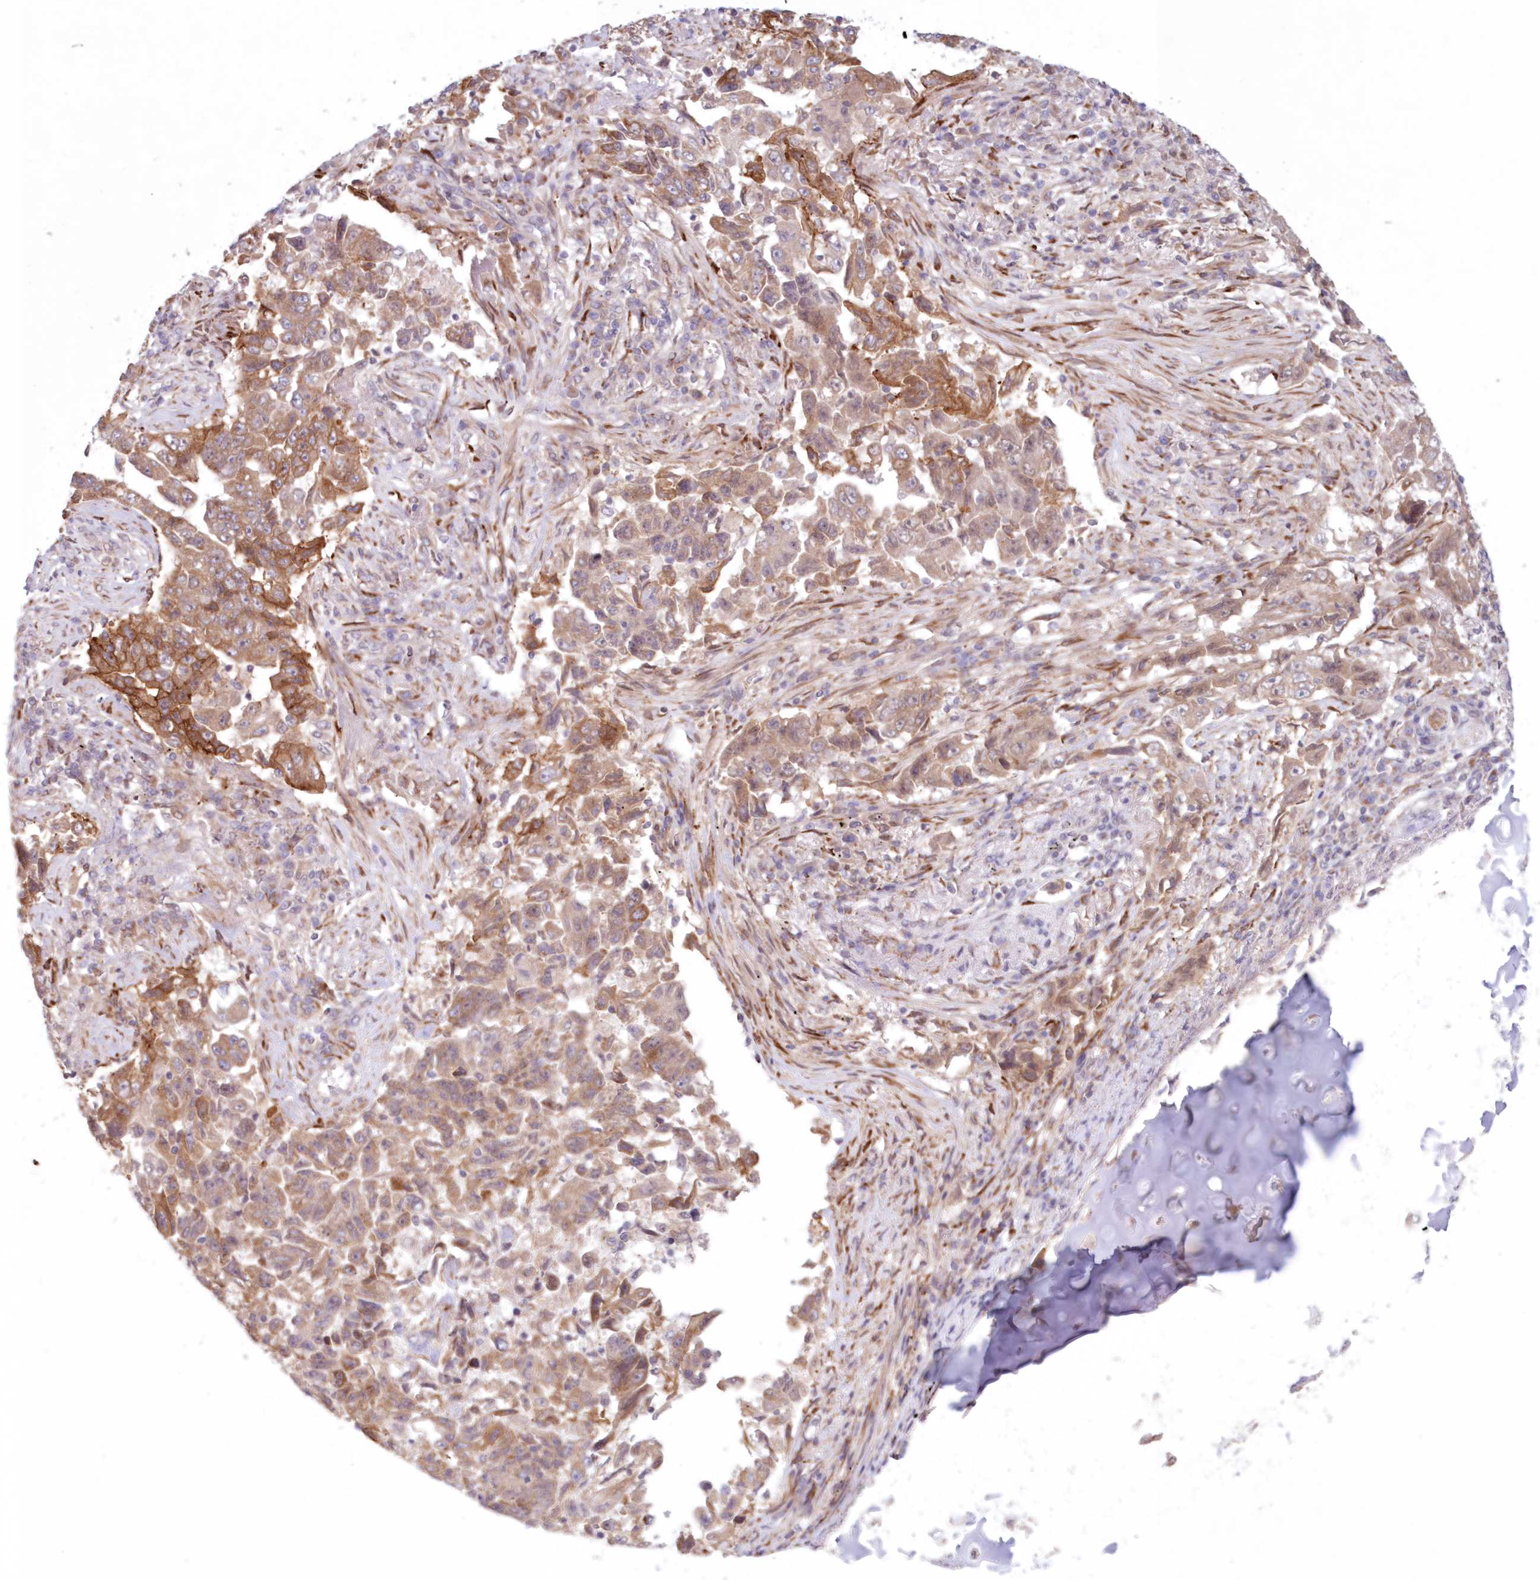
{"staining": {"intensity": "moderate", "quantity": ">75%", "location": "cytoplasmic/membranous"}, "tissue": "lung cancer", "cell_type": "Tumor cells", "image_type": "cancer", "snomed": [{"axis": "morphology", "description": "Adenocarcinoma, NOS"}, {"axis": "topography", "description": "Lung"}], "caption": "Immunohistochemistry (IHC) photomicrograph of neoplastic tissue: human lung cancer stained using immunohistochemistry shows medium levels of moderate protein expression localized specifically in the cytoplasmic/membranous of tumor cells, appearing as a cytoplasmic/membranous brown color.", "gene": "PCYOX1L", "patient": {"sex": "female", "age": 51}}